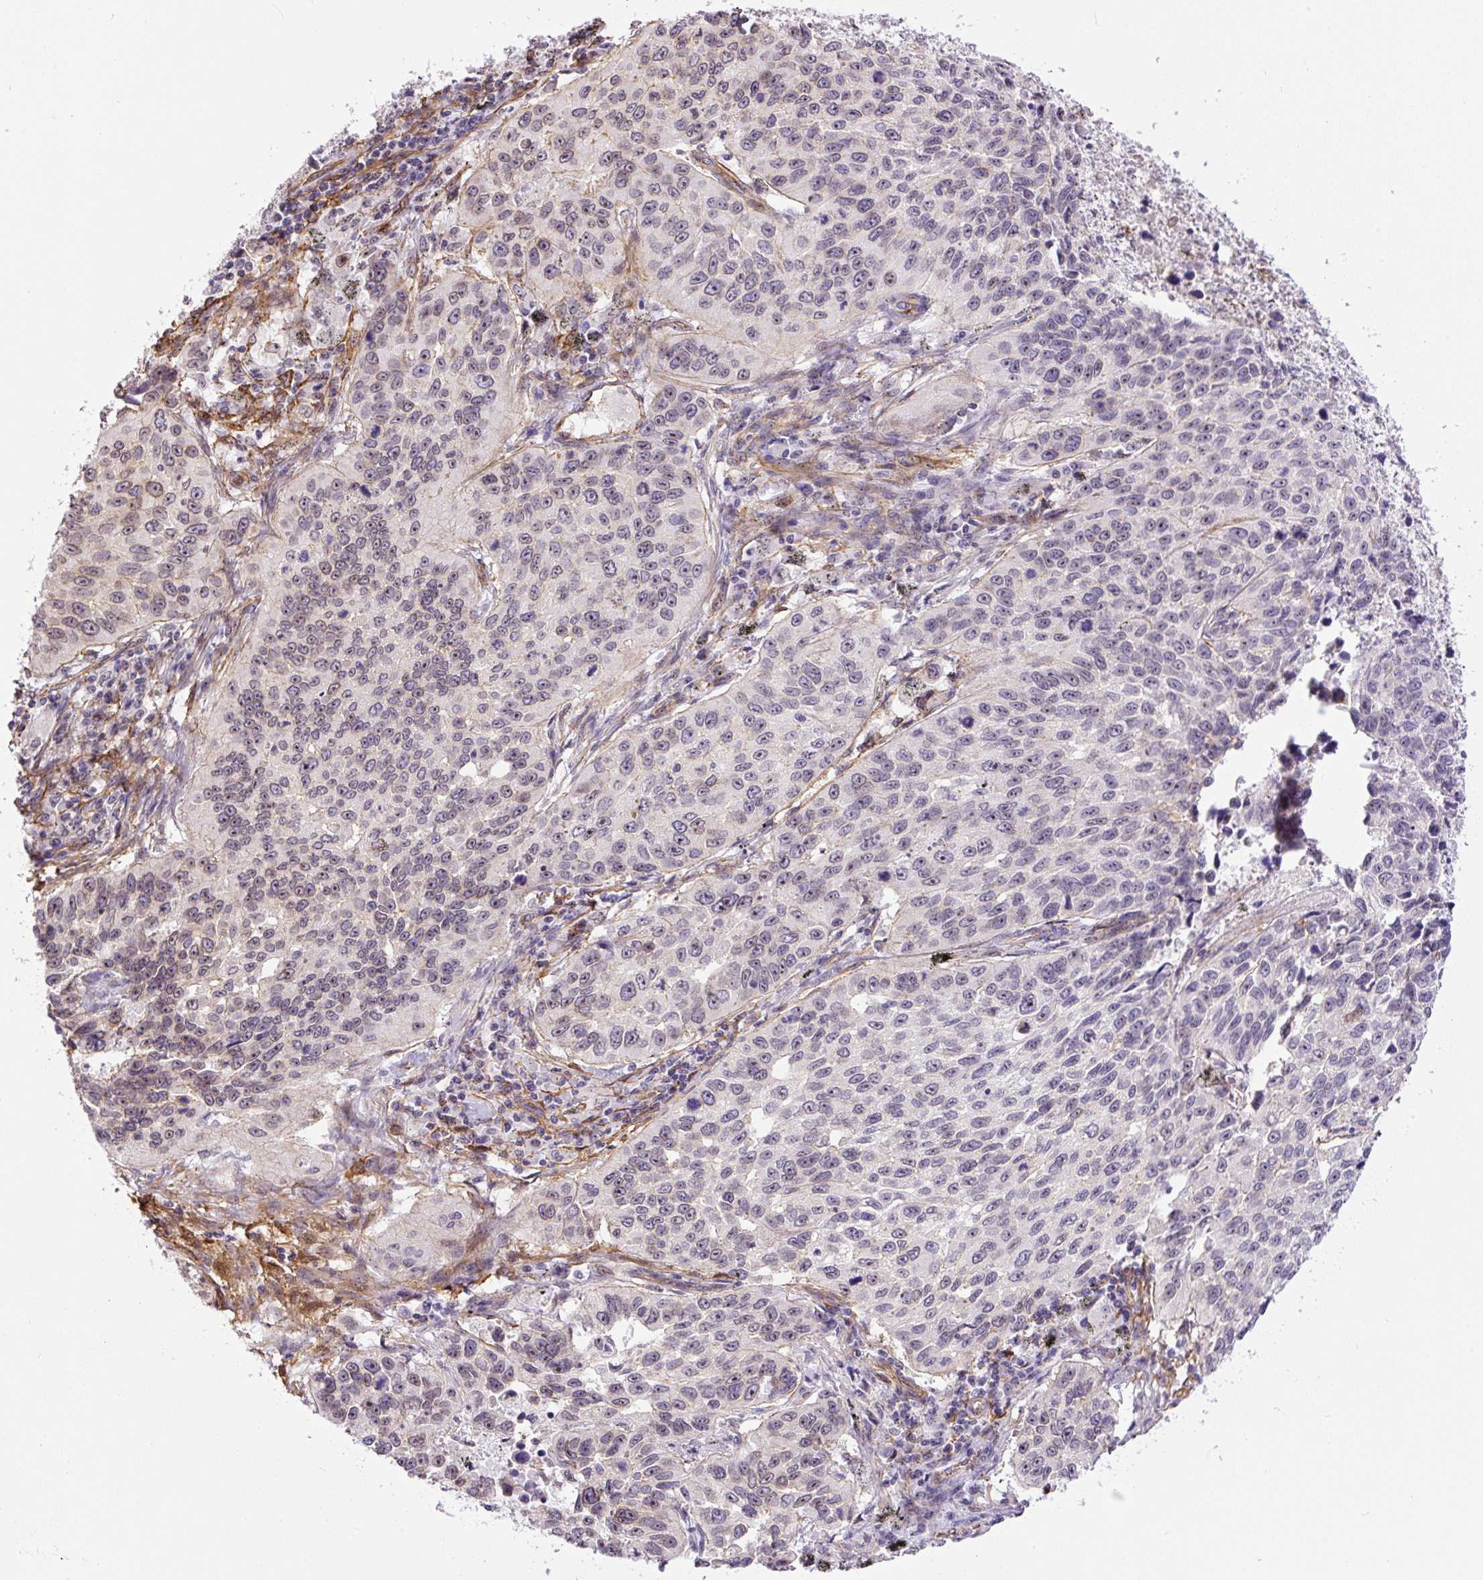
{"staining": {"intensity": "negative", "quantity": "none", "location": "none"}, "tissue": "lung cancer", "cell_type": "Tumor cells", "image_type": "cancer", "snomed": [{"axis": "morphology", "description": "Squamous cell carcinoma, NOS"}, {"axis": "topography", "description": "Lung"}], "caption": "Immunohistochemical staining of human lung cancer exhibits no significant expression in tumor cells.", "gene": "MYO5C", "patient": {"sex": "male", "age": 62}}